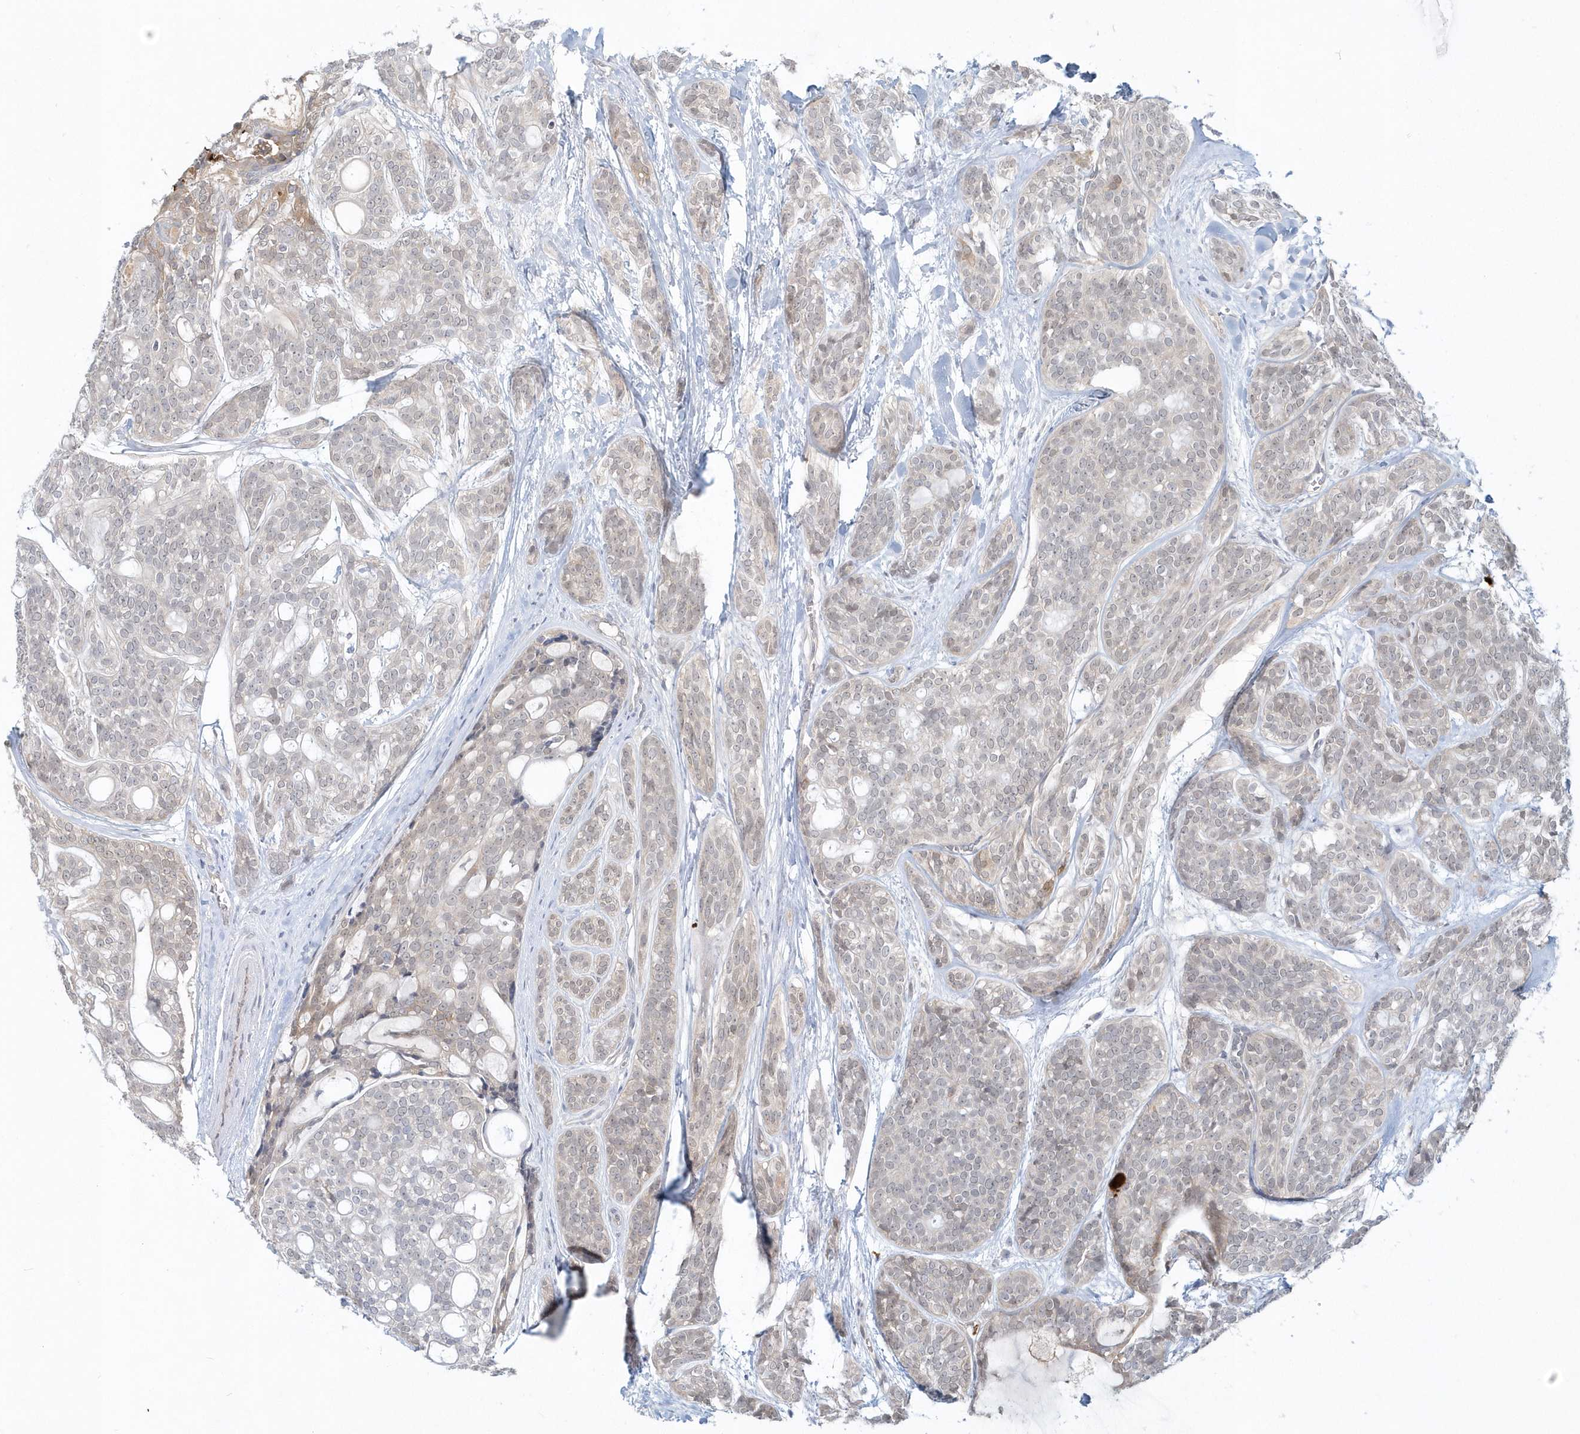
{"staining": {"intensity": "negative", "quantity": "none", "location": "none"}, "tissue": "head and neck cancer", "cell_type": "Tumor cells", "image_type": "cancer", "snomed": [{"axis": "morphology", "description": "Adenocarcinoma, NOS"}, {"axis": "topography", "description": "Head-Neck"}], "caption": "IHC photomicrograph of human head and neck cancer (adenocarcinoma) stained for a protein (brown), which demonstrates no staining in tumor cells.", "gene": "RNF7", "patient": {"sex": "male", "age": 66}}